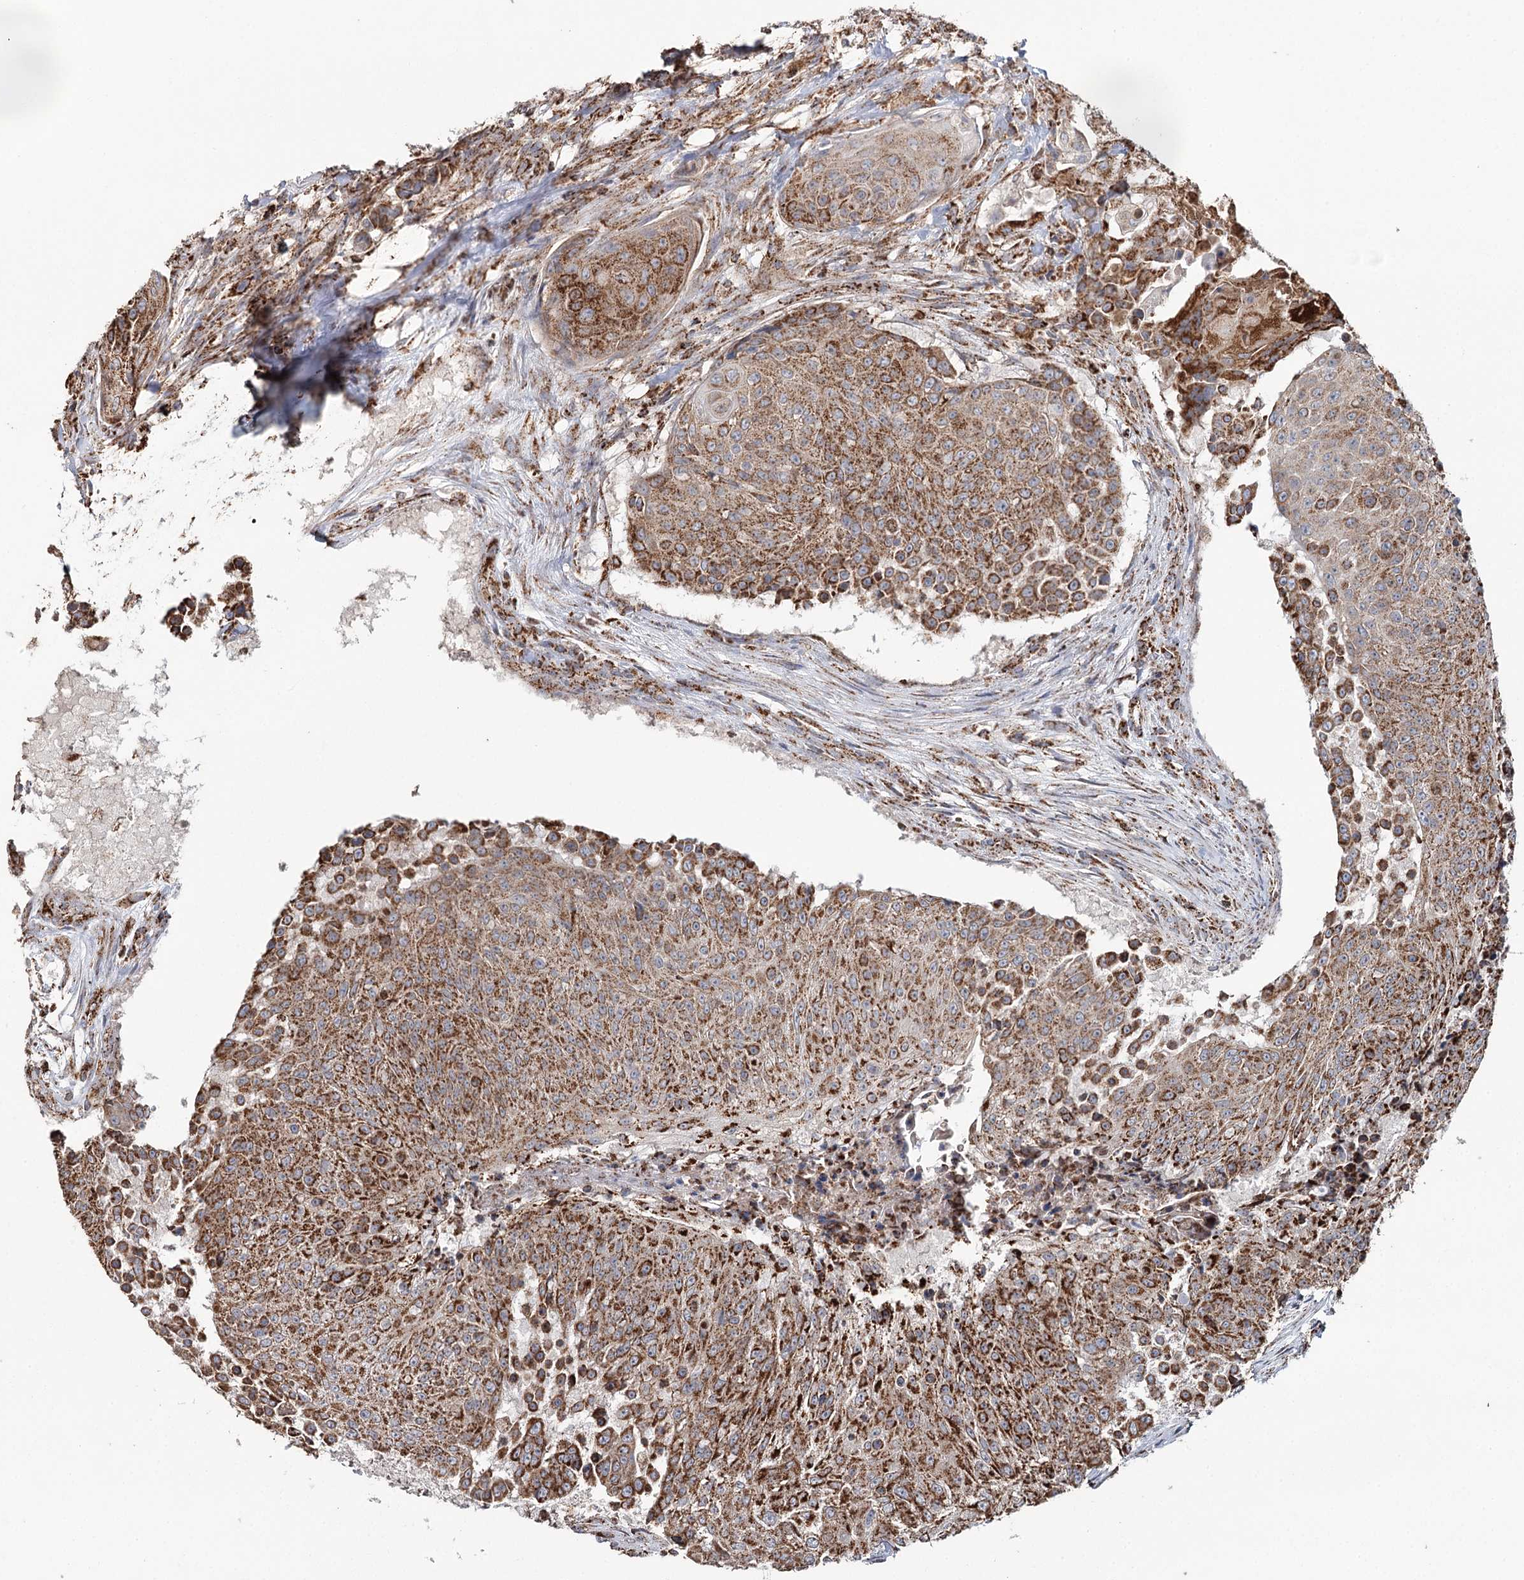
{"staining": {"intensity": "moderate", "quantity": ">75%", "location": "cytoplasmic/membranous"}, "tissue": "urothelial cancer", "cell_type": "Tumor cells", "image_type": "cancer", "snomed": [{"axis": "morphology", "description": "Urothelial carcinoma, High grade"}, {"axis": "topography", "description": "Urinary bladder"}], "caption": "Urothelial cancer tissue reveals moderate cytoplasmic/membranous staining in approximately >75% of tumor cells", "gene": "APH1A", "patient": {"sex": "female", "age": 63}}